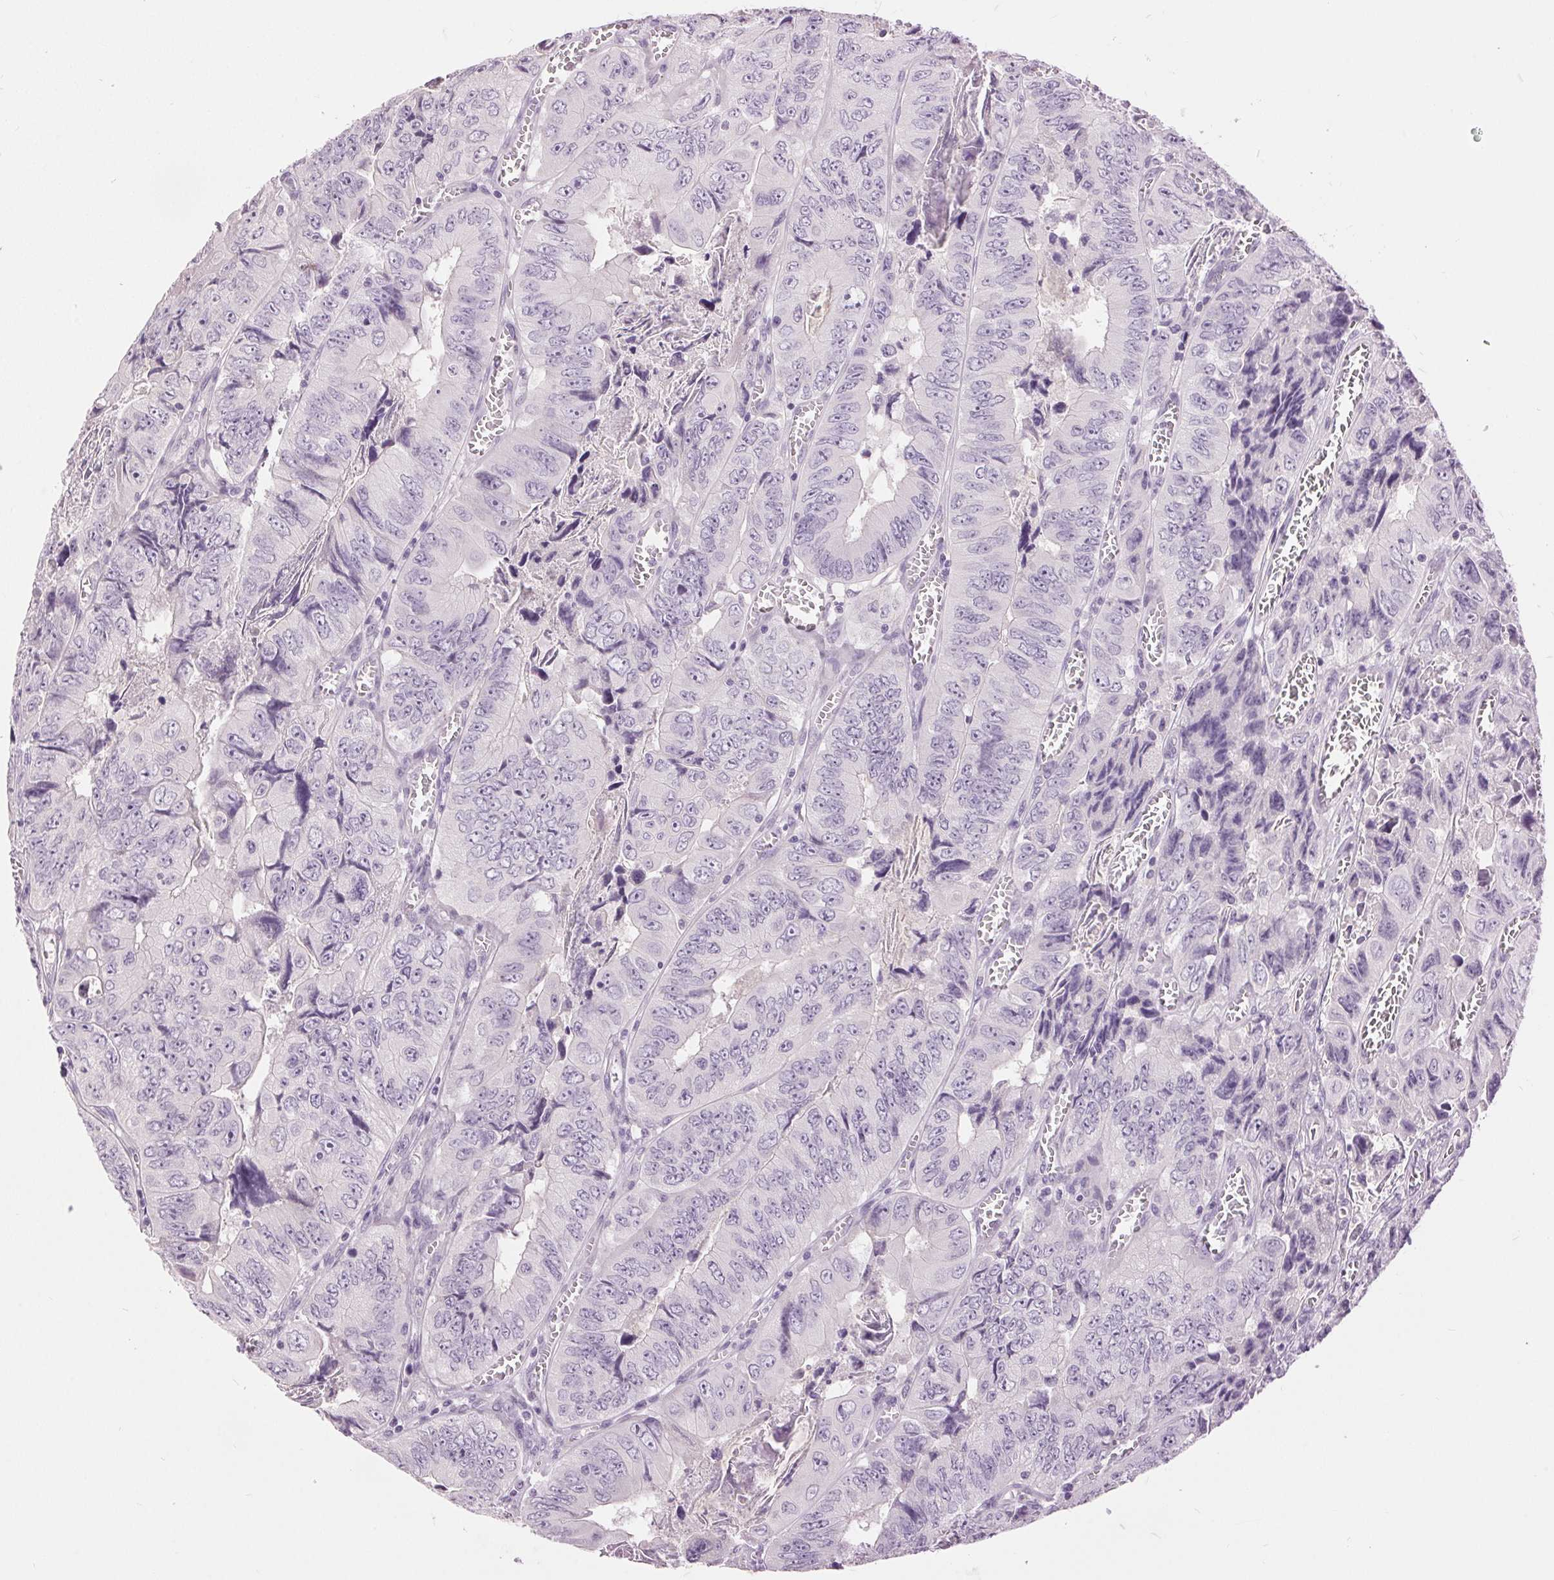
{"staining": {"intensity": "negative", "quantity": "none", "location": "none"}, "tissue": "colorectal cancer", "cell_type": "Tumor cells", "image_type": "cancer", "snomed": [{"axis": "morphology", "description": "Adenocarcinoma, NOS"}, {"axis": "topography", "description": "Colon"}], "caption": "Tumor cells show no significant protein positivity in colorectal cancer (adenocarcinoma). (Brightfield microscopy of DAB (3,3'-diaminobenzidine) immunohistochemistry at high magnification).", "gene": "DSG3", "patient": {"sex": "female", "age": 84}}